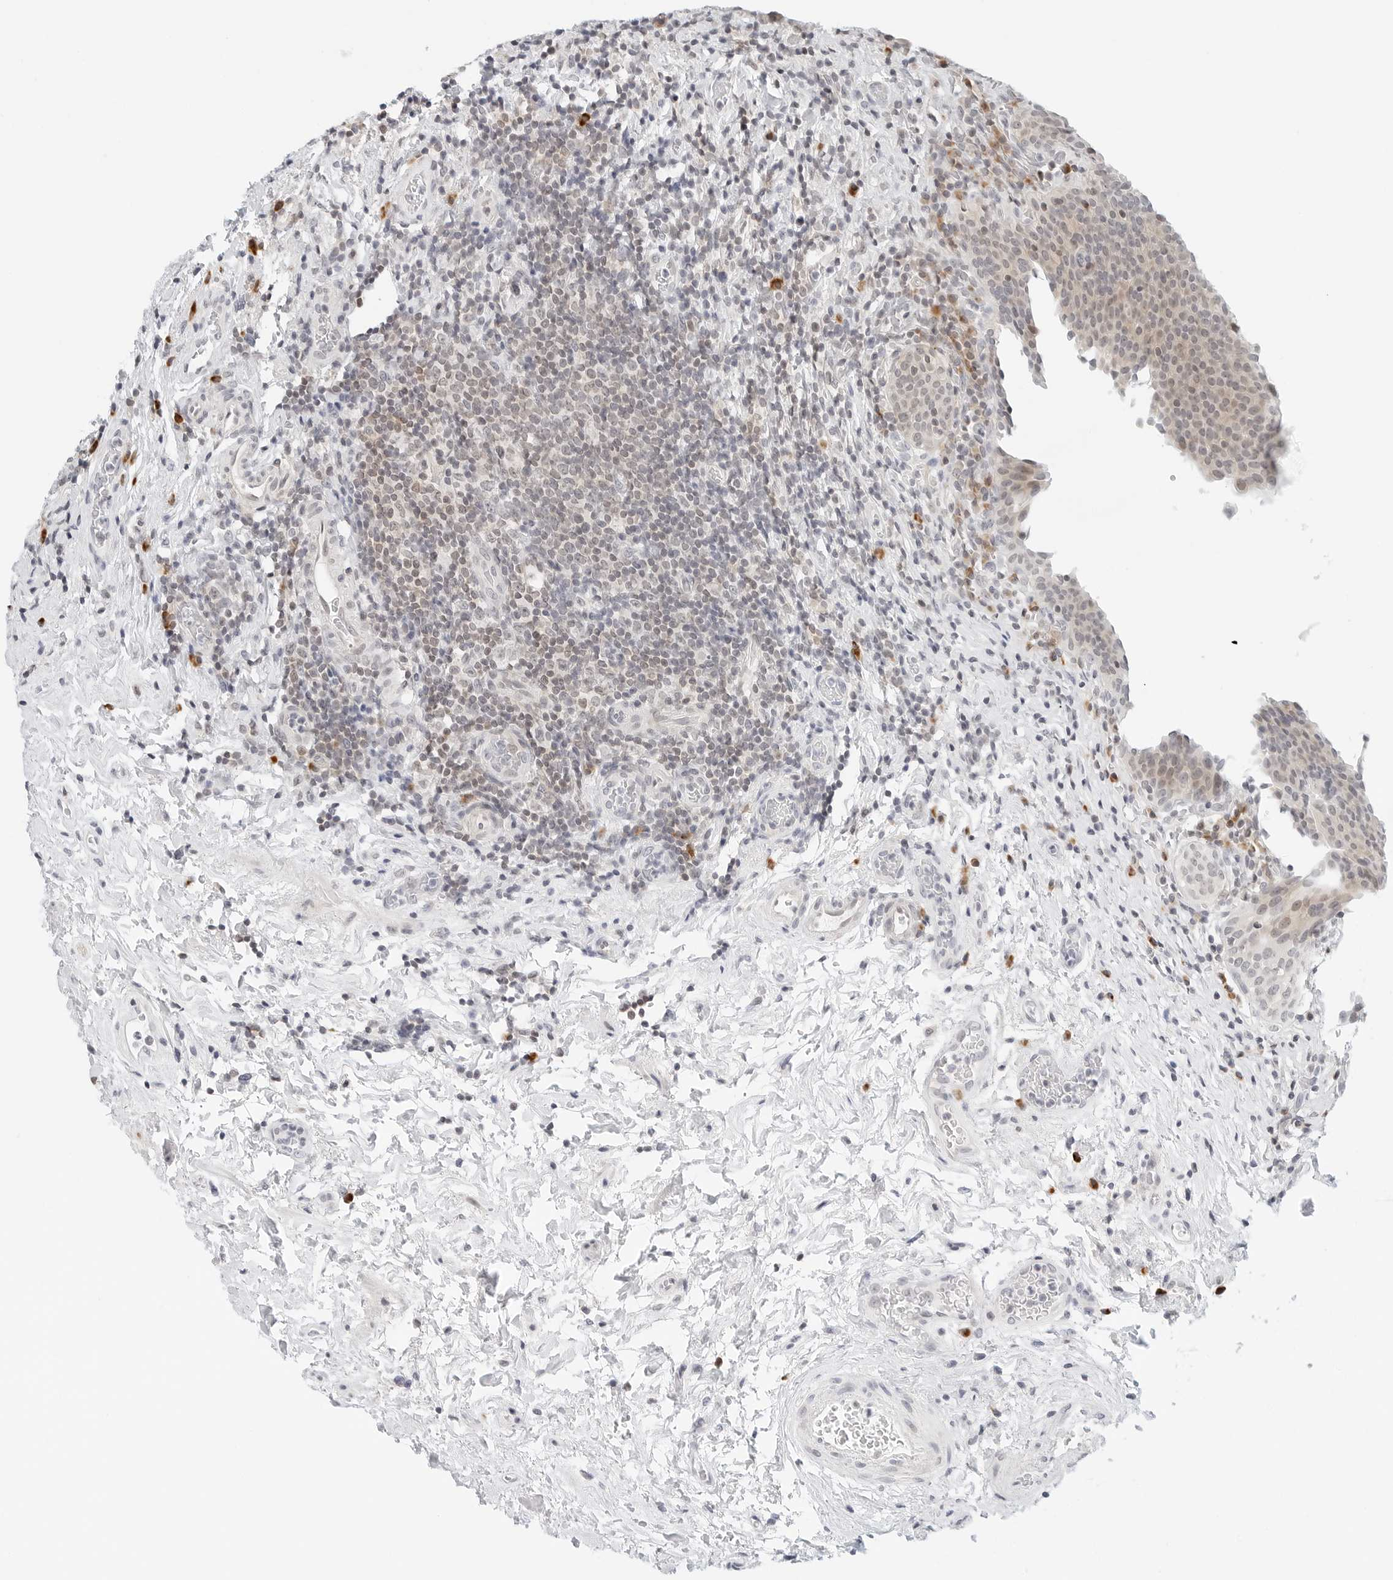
{"staining": {"intensity": "negative", "quantity": "none", "location": "none"}, "tissue": "urinary bladder", "cell_type": "Urothelial cells", "image_type": "normal", "snomed": [{"axis": "morphology", "description": "Normal tissue, NOS"}, {"axis": "topography", "description": "Urinary bladder"}], "caption": "Histopathology image shows no significant protein staining in urothelial cells of unremarkable urinary bladder. The staining was performed using DAB (3,3'-diaminobenzidine) to visualize the protein expression in brown, while the nuclei were stained in blue with hematoxylin (Magnification: 20x).", "gene": "PARP10", "patient": {"sex": "male", "age": 83}}